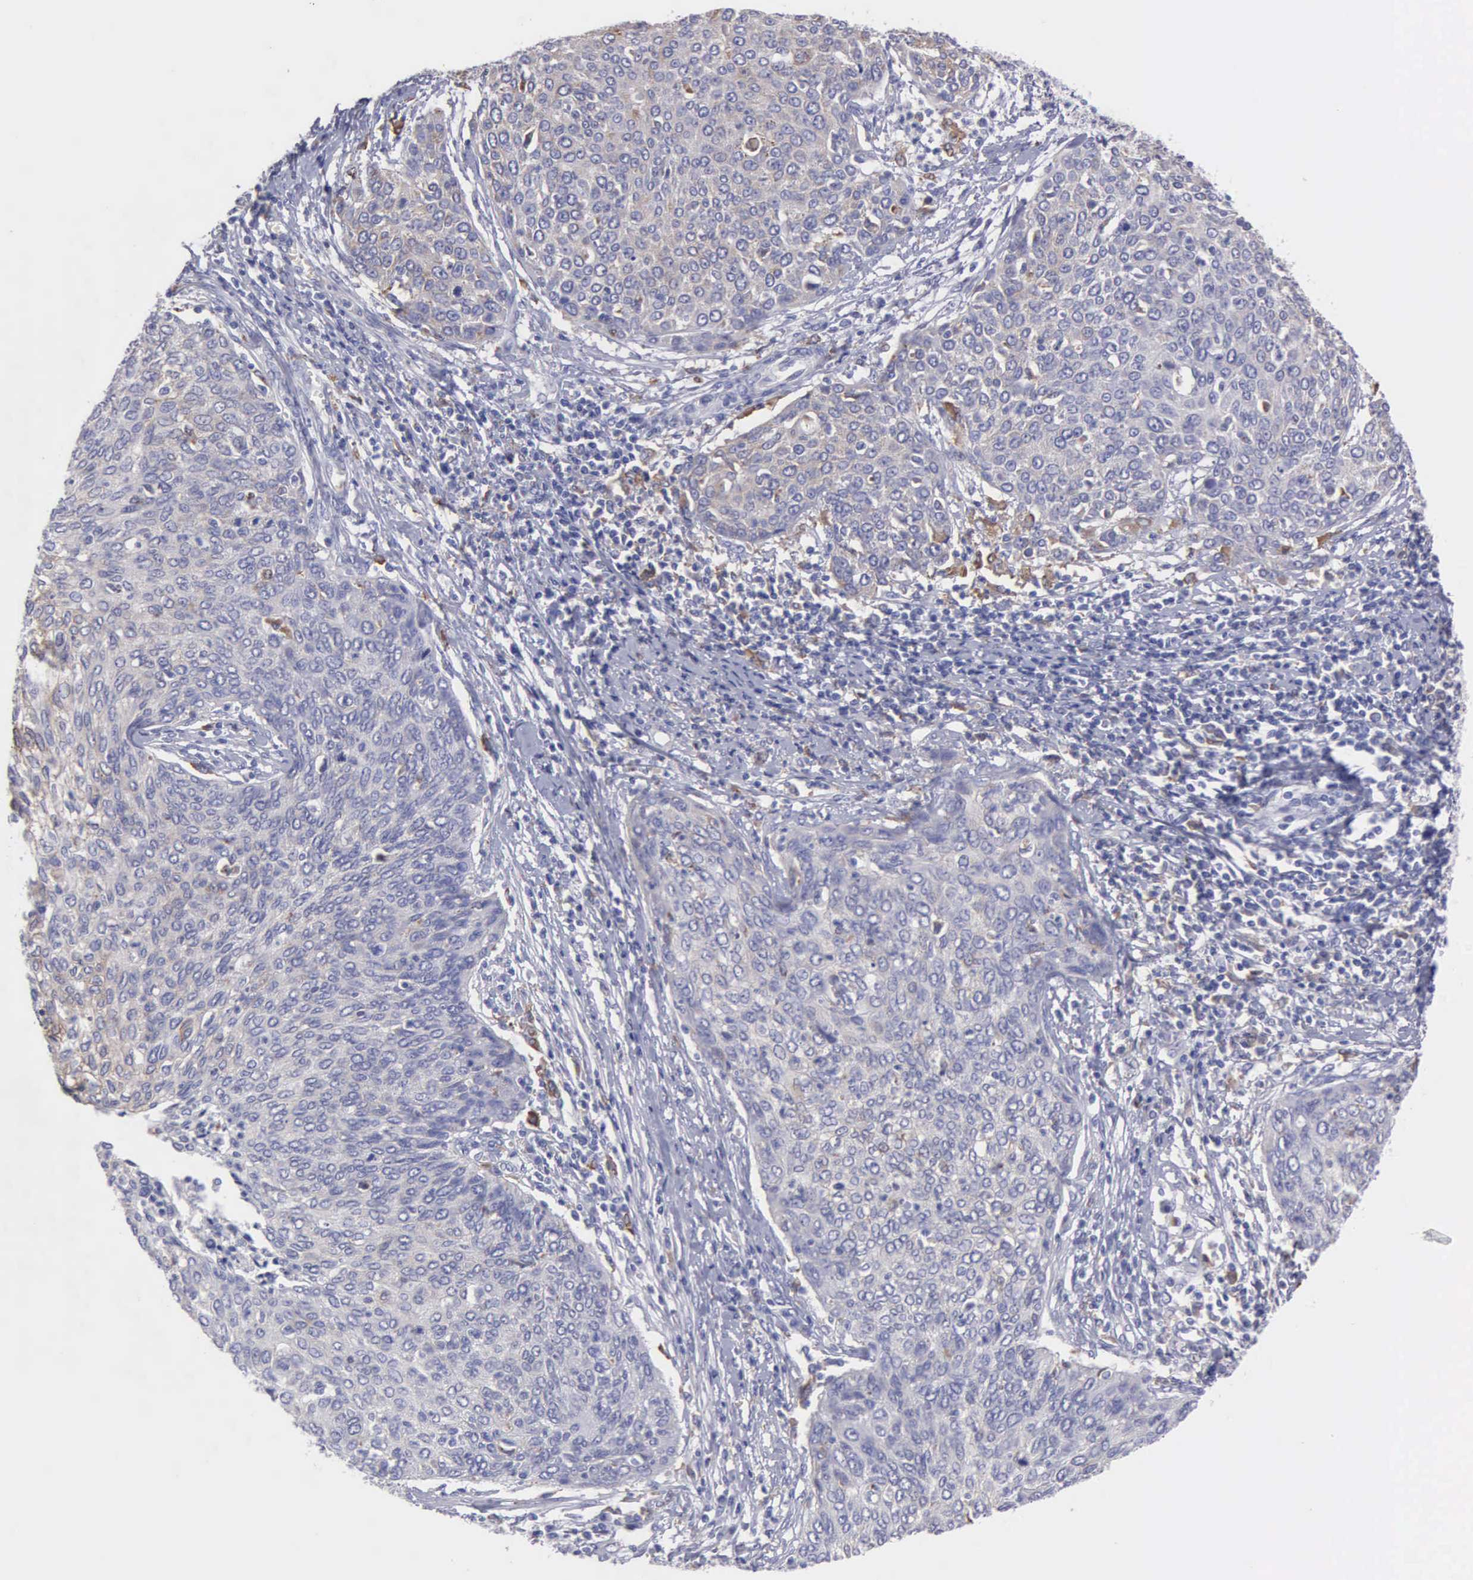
{"staining": {"intensity": "negative", "quantity": "none", "location": "none"}, "tissue": "cervical cancer", "cell_type": "Tumor cells", "image_type": "cancer", "snomed": [{"axis": "morphology", "description": "Squamous cell carcinoma, NOS"}, {"axis": "topography", "description": "Cervix"}], "caption": "A histopathology image of cervical cancer stained for a protein exhibits no brown staining in tumor cells. (DAB (3,3'-diaminobenzidine) immunohistochemistry, high magnification).", "gene": "TYRP1", "patient": {"sex": "female", "age": 38}}